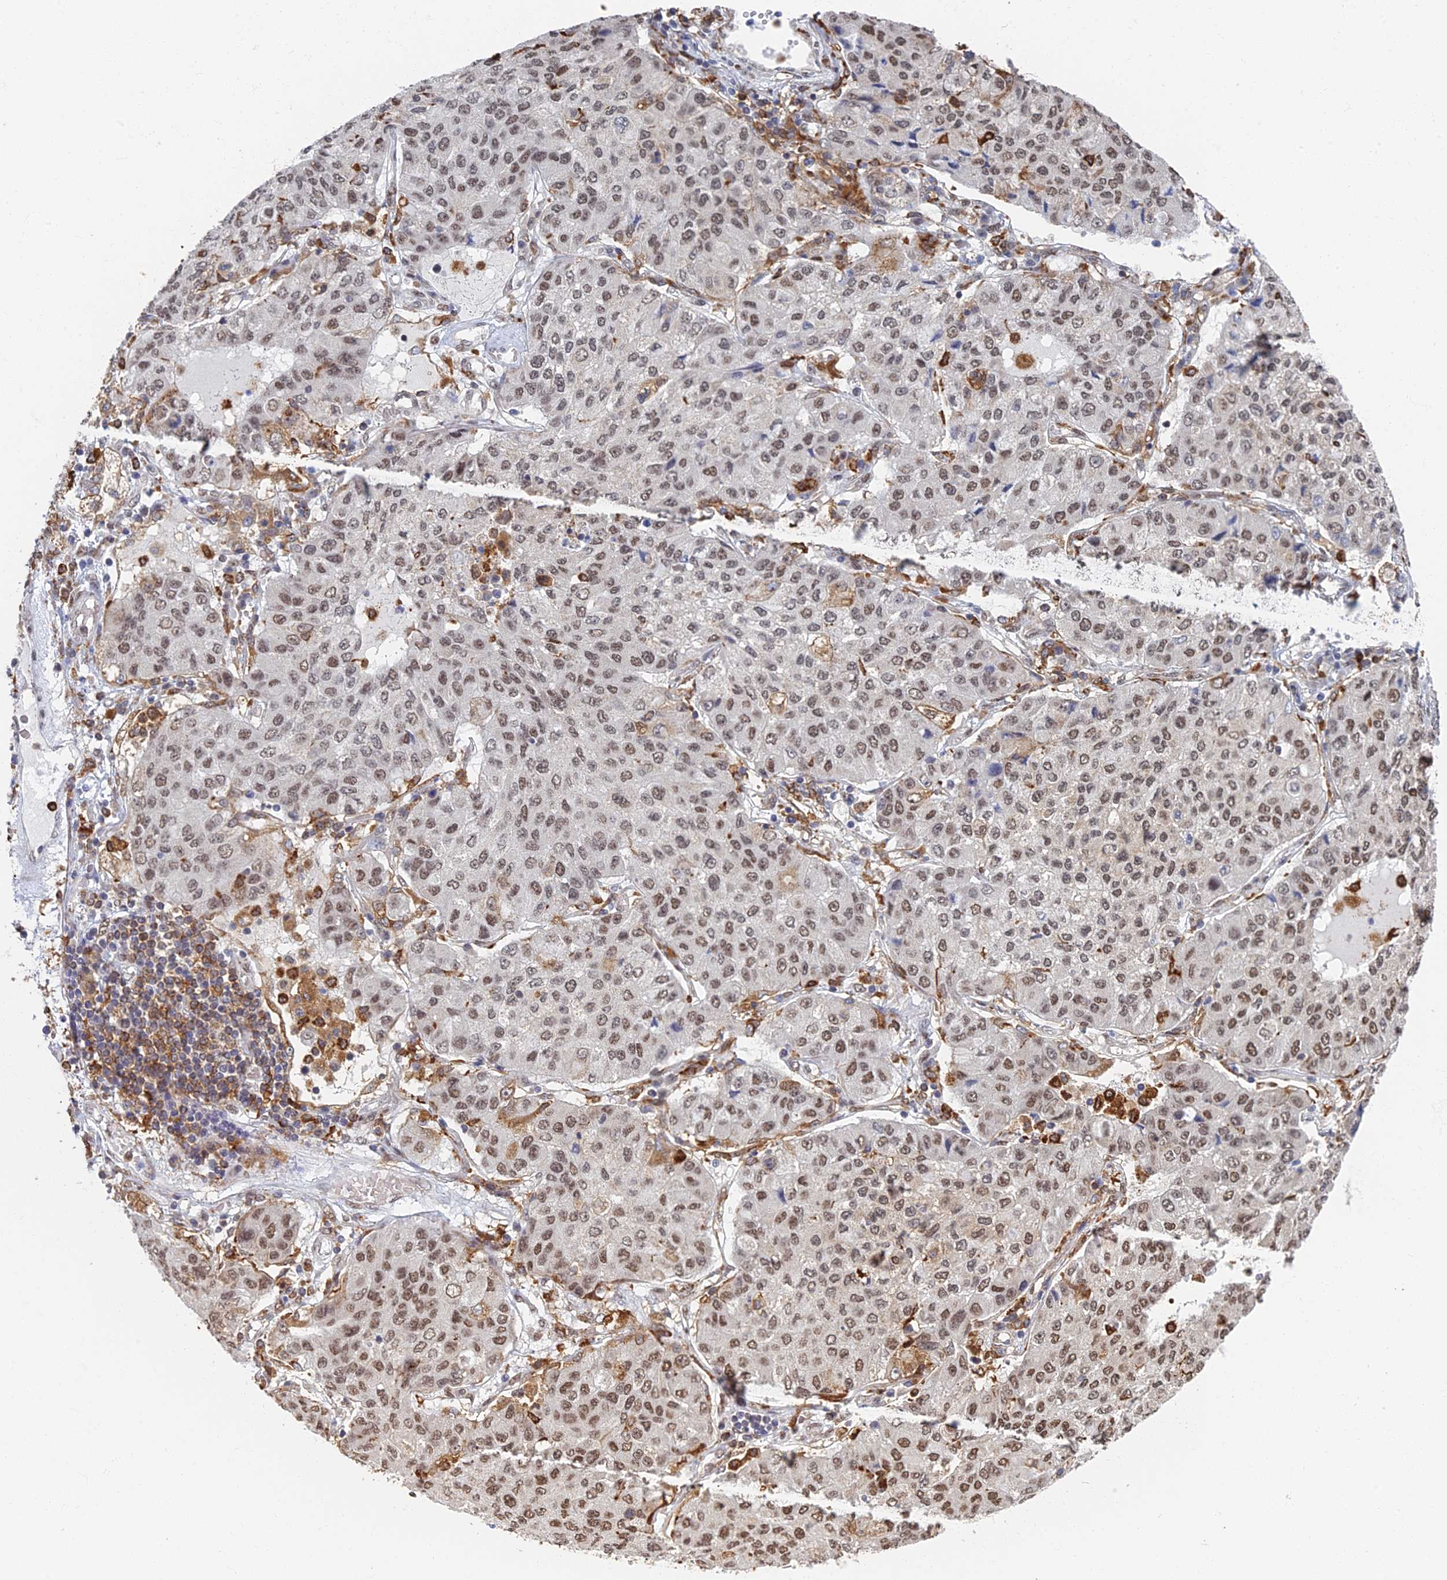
{"staining": {"intensity": "moderate", "quantity": "25%-75%", "location": "nuclear"}, "tissue": "lung cancer", "cell_type": "Tumor cells", "image_type": "cancer", "snomed": [{"axis": "morphology", "description": "Squamous cell carcinoma, NOS"}, {"axis": "topography", "description": "Lung"}], "caption": "The immunohistochemical stain labels moderate nuclear staining in tumor cells of squamous cell carcinoma (lung) tissue. (brown staining indicates protein expression, while blue staining denotes nuclei).", "gene": "GPATCH1", "patient": {"sex": "male", "age": 74}}